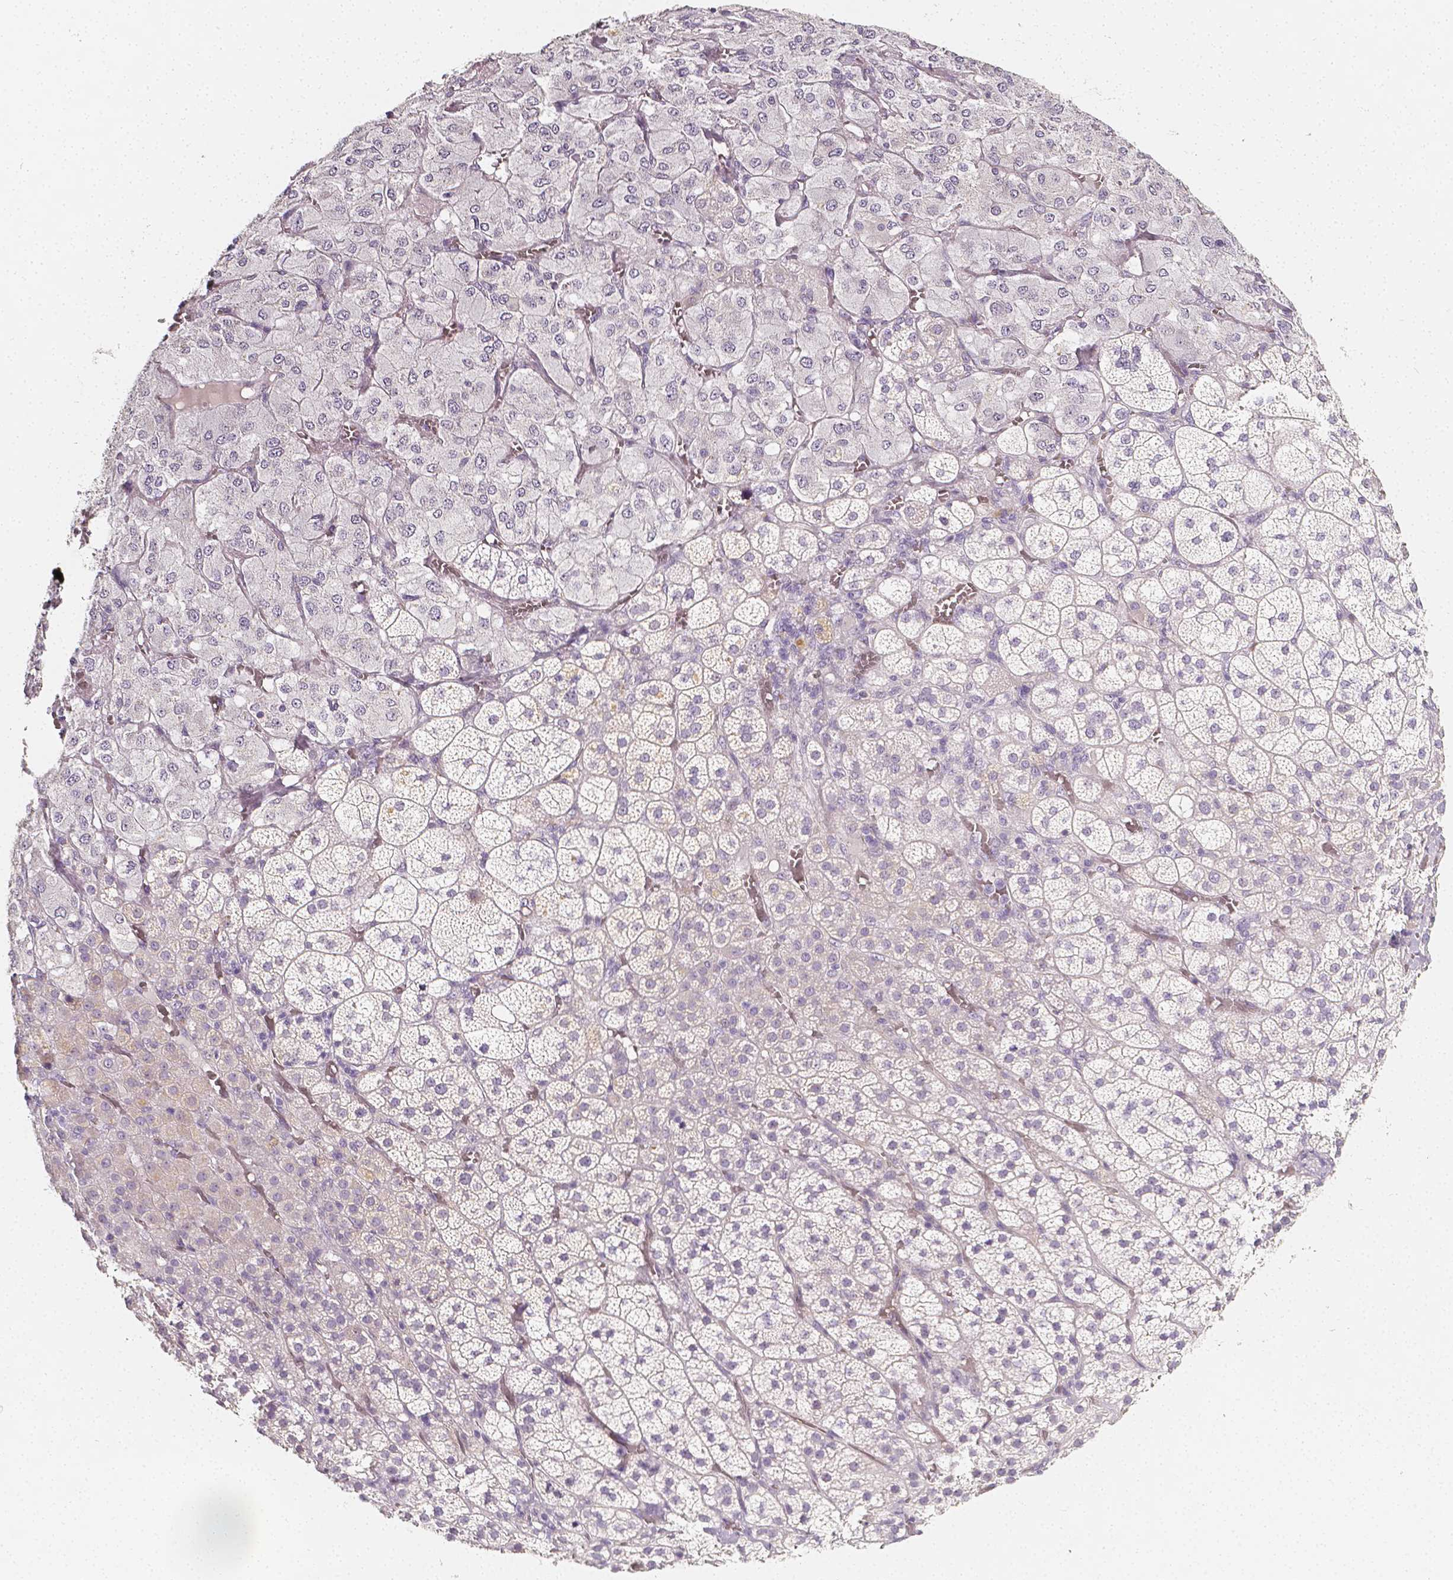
{"staining": {"intensity": "negative", "quantity": "none", "location": "none"}, "tissue": "adrenal gland", "cell_type": "Glandular cells", "image_type": "normal", "snomed": [{"axis": "morphology", "description": "Normal tissue, NOS"}, {"axis": "topography", "description": "Adrenal gland"}], "caption": "High power microscopy photomicrograph of an IHC image of benign adrenal gland, revealing no significant expression in glandular cells.", "gene": "THY1", "patient": {"sex": "female", "age": 60}}